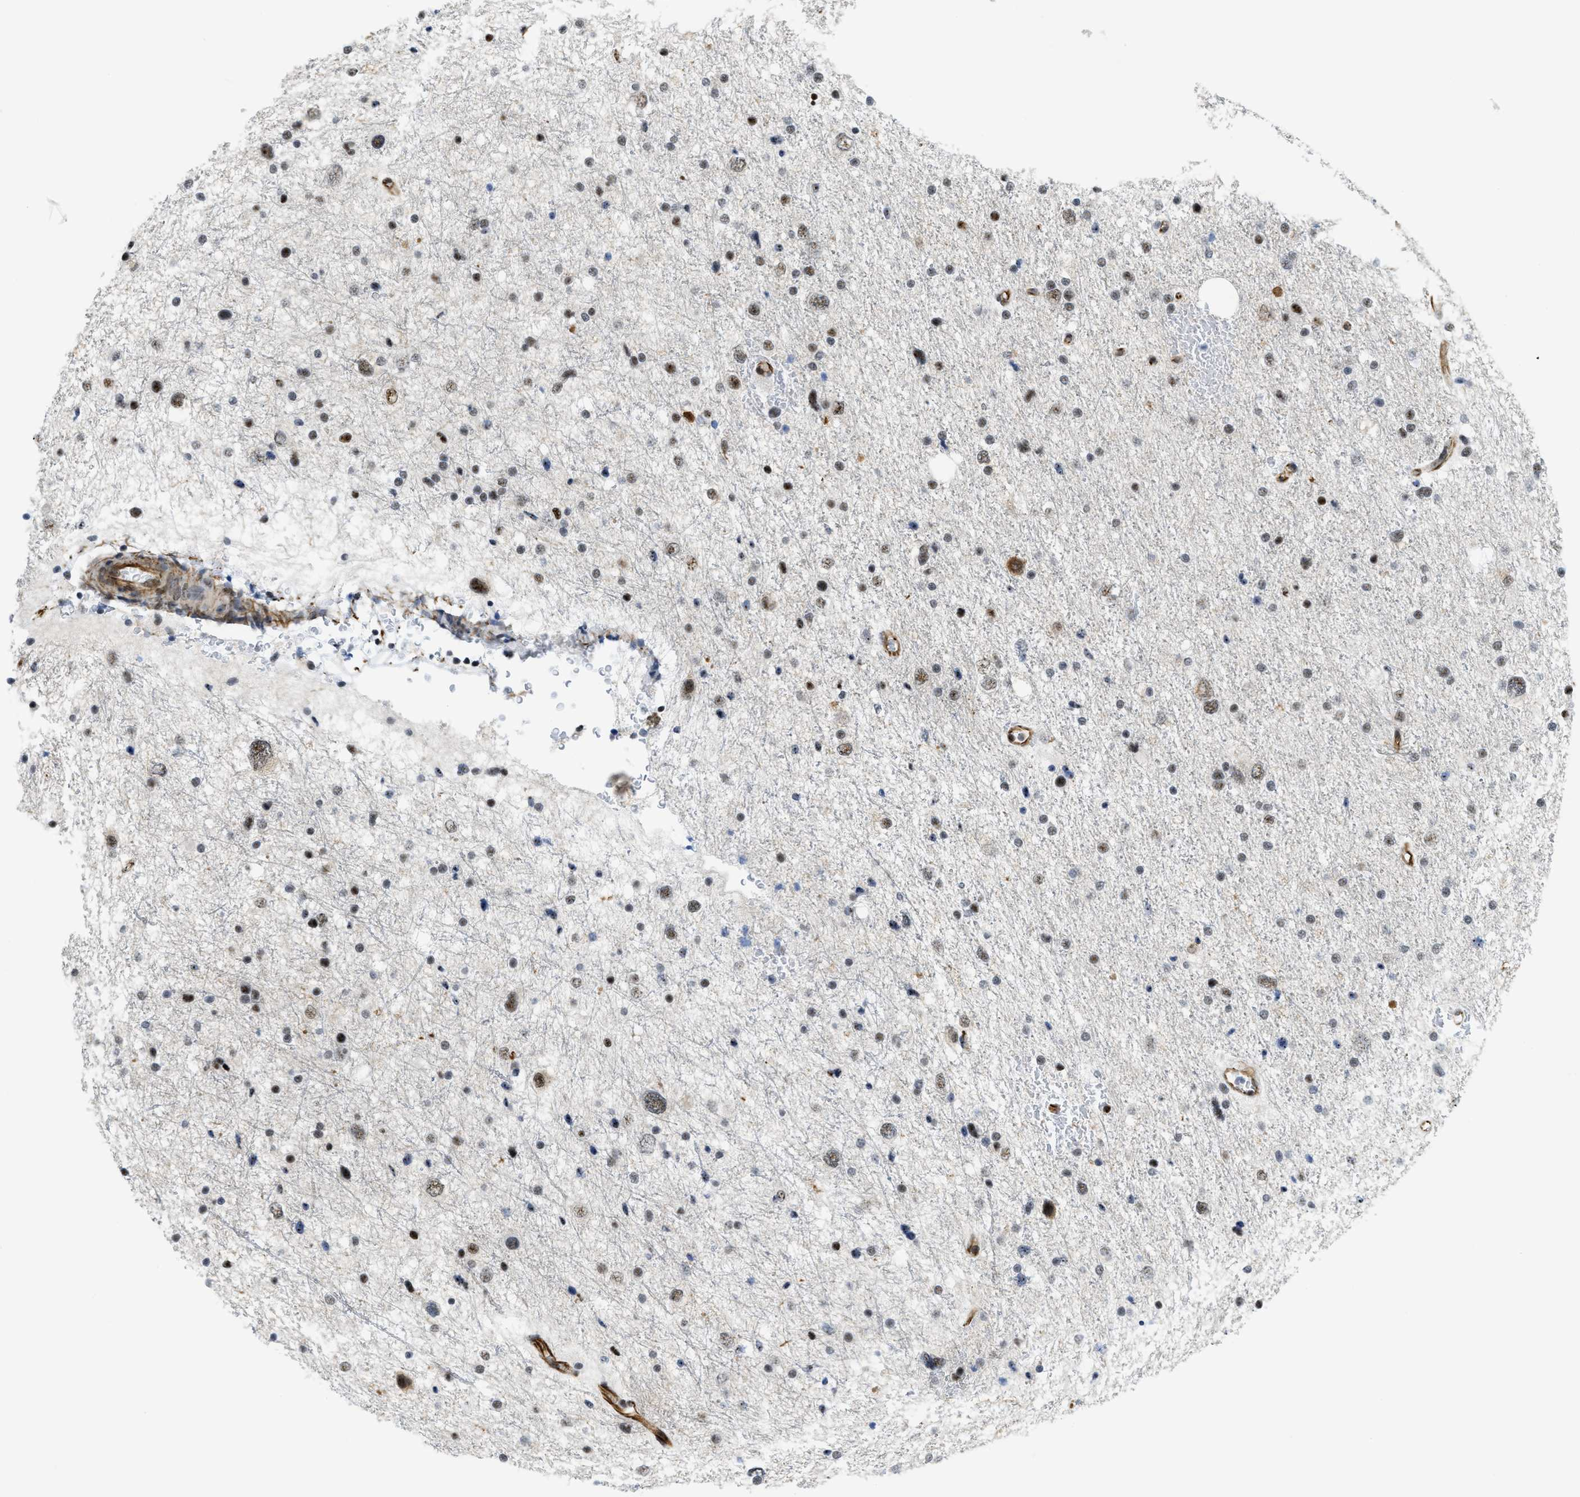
{"staining": {"intensity": "moderate", "quantity": ">75%", "location": "nuclear"}, "tissue": "glioma", "cell_type": "Tumor cells", "image_type": "cancer", "snomed": [{"axis": "morphology", "description": "Glioma, malignant, Low grade"}, {"axis": "topography", "description": "Brain"}], "caption": "IHC (DAB) staining of glioma reveals moderate nuclear protein expression in approximately >75% of tumor cells.", "gene": "LRRC8B", "patient": {"sex": "female", "age": 37}}